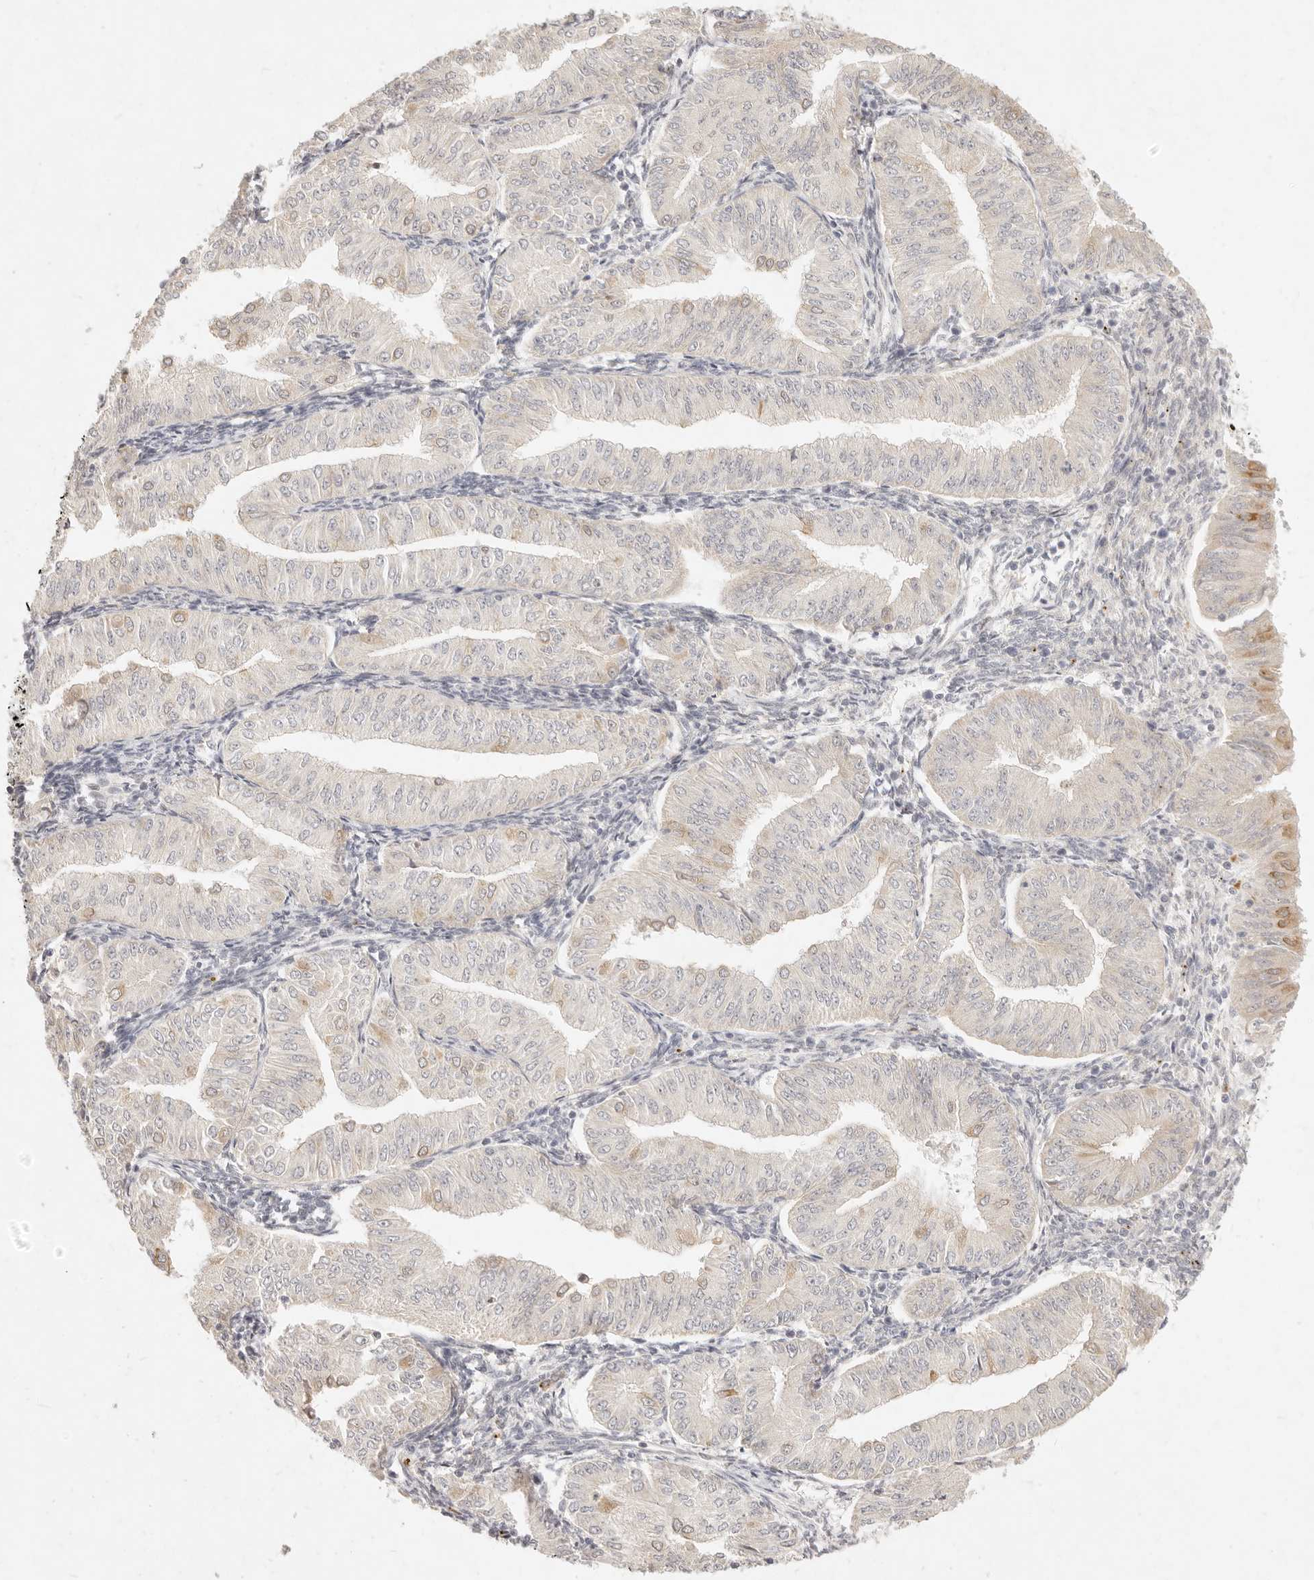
{"staining": {"intensity": "moderate", "quantity": "<25%", "location": "cytoplasmic/membranous"}, "tissue": "endometrial cancer", "cell_type": "Tumor cells", "image_type": "cancer", "snomed": [{"axis": "morphology", "description": "Normal tissue, NOS"}, {"axis": "morphology", "description": "Adenocarcinoma, NOS"}, {"axis": "topography", "description": "Endometrium"}], "caption": "This histopathology image displays adenocarcinoma (endometrial) stained with IHC to label a protein in brown. The cytoplasmic/membranous of tumor cells show moderate positivity for the protein. Nuclei are counter-stained blue.", "gene": "ASCL3", "patient": {"sex": "female", "age": 53}}